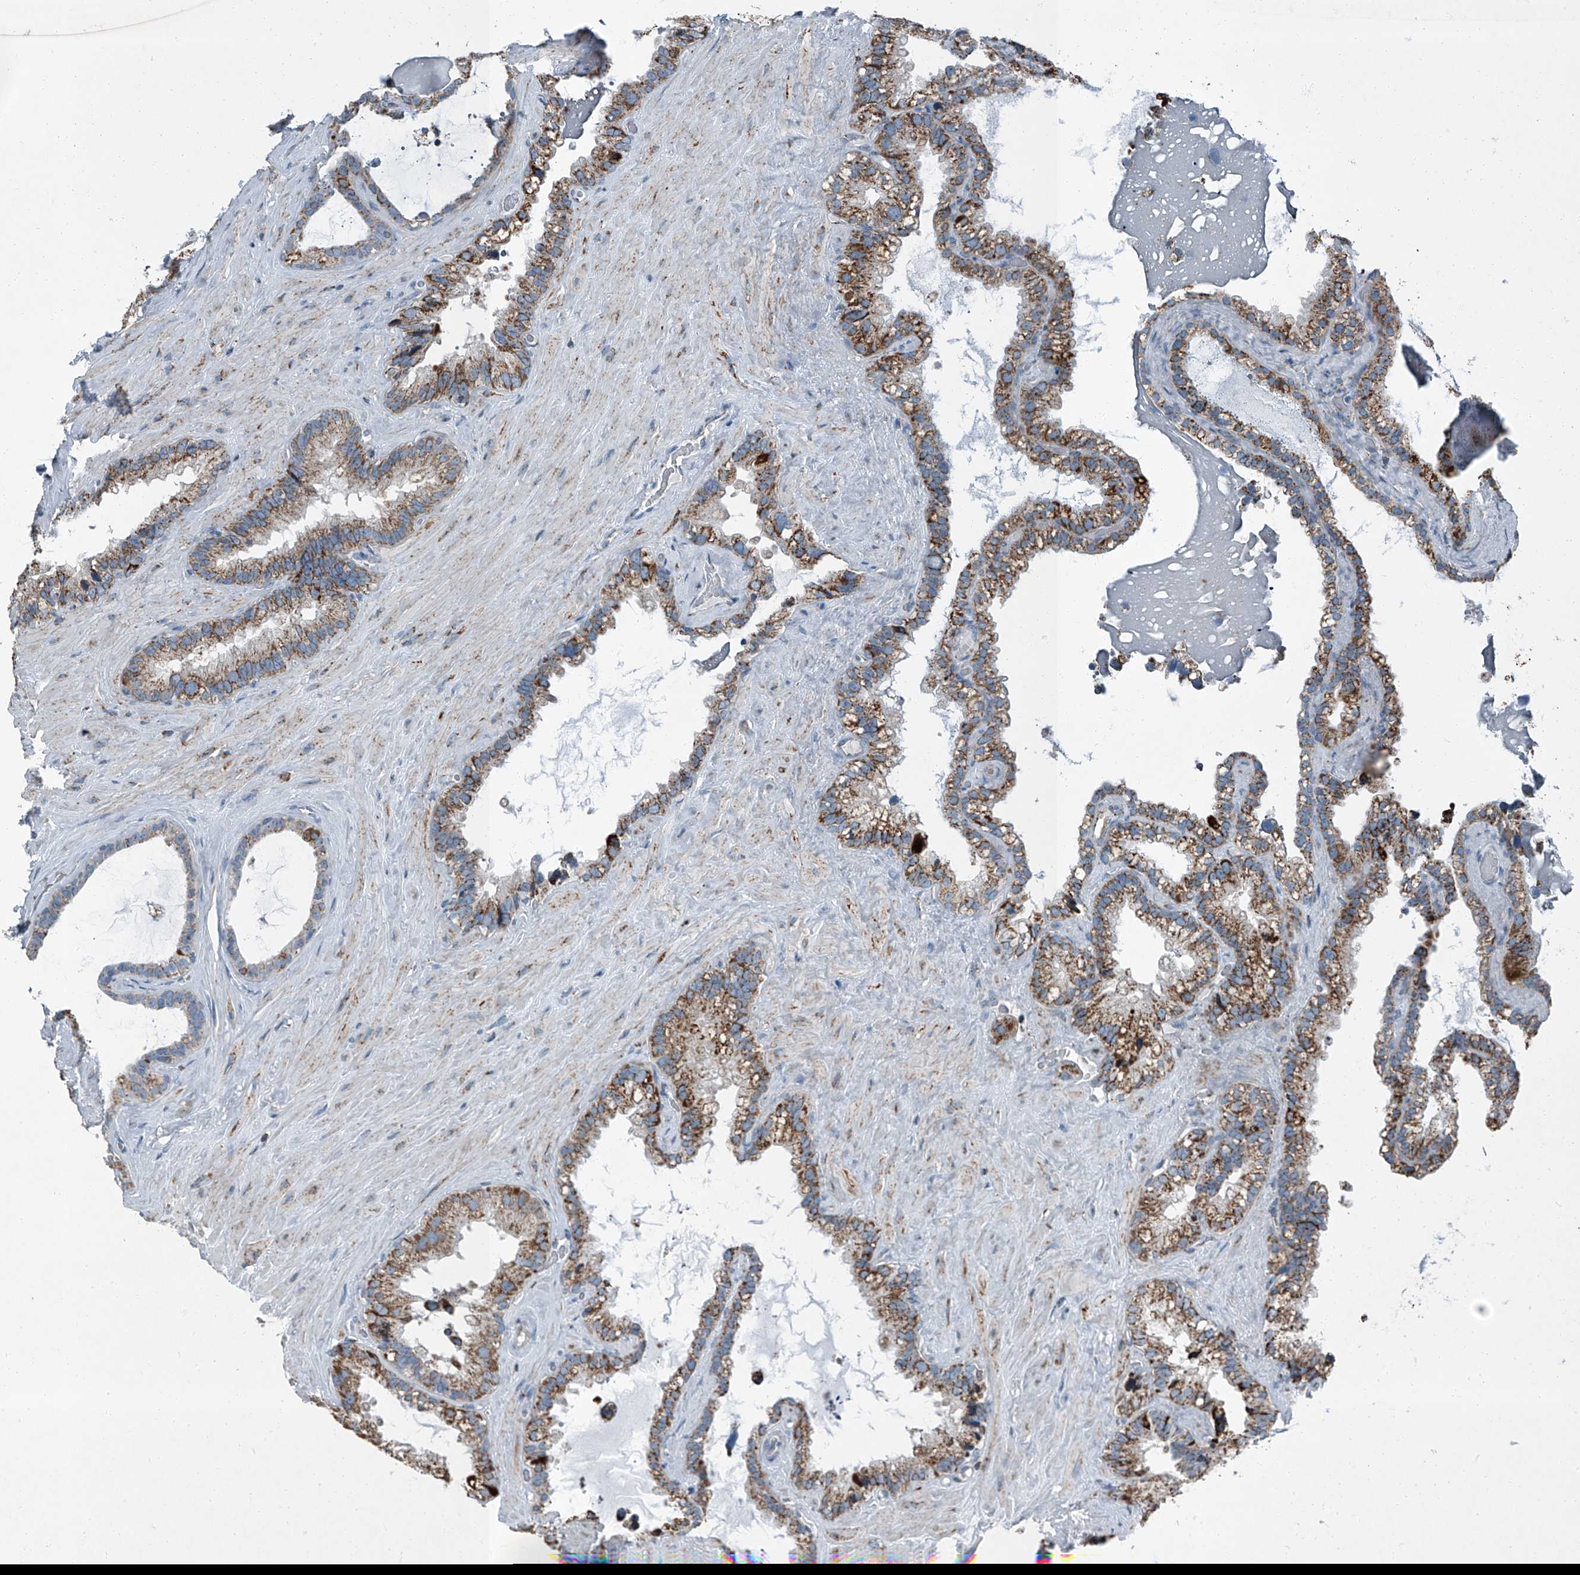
{"staining": {"intensity": "strong", "quantity": "25%-75%", "location": "cytoplasmic/membranous"}, "tissue": "seminal vesicle", "cell_type": "Glandular cells", "image_type": "normal", "snomed": [{"axis": "morphology", "description": "Normal tissue, NOS"}, {"axis": "topography", "description": "Prostate"}, {"axis": "topography", "description": "Seminal veicle"}], "caption": "Immunohistochemistry (IHC) of benign human seminal vesicle reveals high levels of strong cytoplasmic/membranous positivity in approximately 25%-75% of glandular cells. (brown staining indicates protein expression, while blue staining denotes nuclei).", "gene": "CHRNA7", "patient": {"sex": "male", "age": 68}}